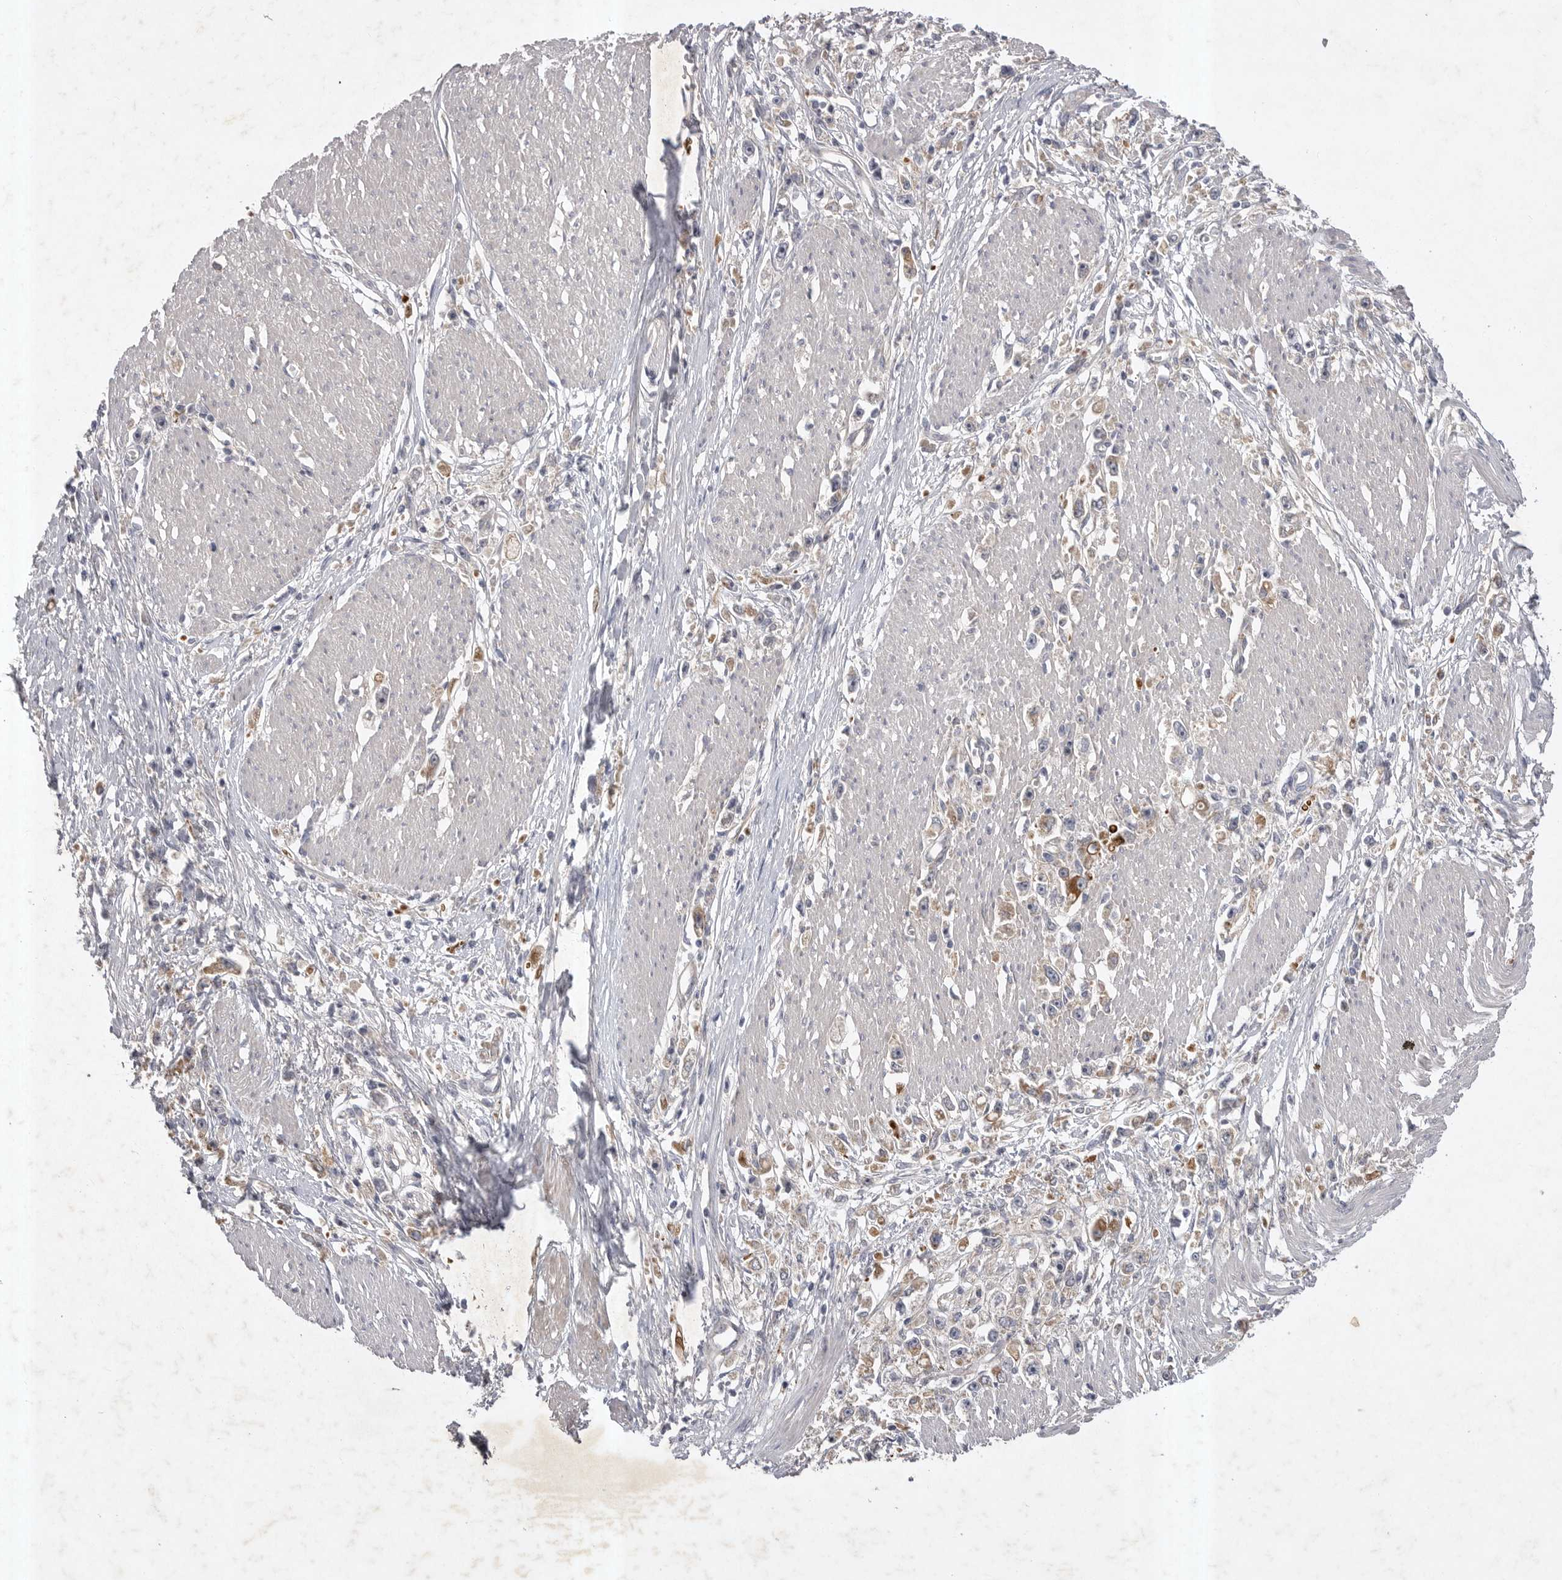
{"staining": {"intensity": "weak", "quantity": ">75%", "location": "cytoplasmic/membranous"}, "tissue": "stomach cancer", "cell_type": "Tumor cells", "image_type": "cancer", "snomed": [{"axis": "morphology", "description": "Adenocarcinoma, NOS"}, {"axis": "topography", "description": "Stomach"}], "caption": "DAB immunohistochemical staining of human adenocarcinoma (stomach) shows weak cytoplasmic/membranous protein staining in approximately >75% of tumor cells. The staining is performed using DAB (3,3'-diaminobenzidine) brown chromogen to label protein expression. The nuclei are counter-stained blue using hematoxylin.", "gene": "DHDDS", "patient": {"sex": "female", "age": 59}}